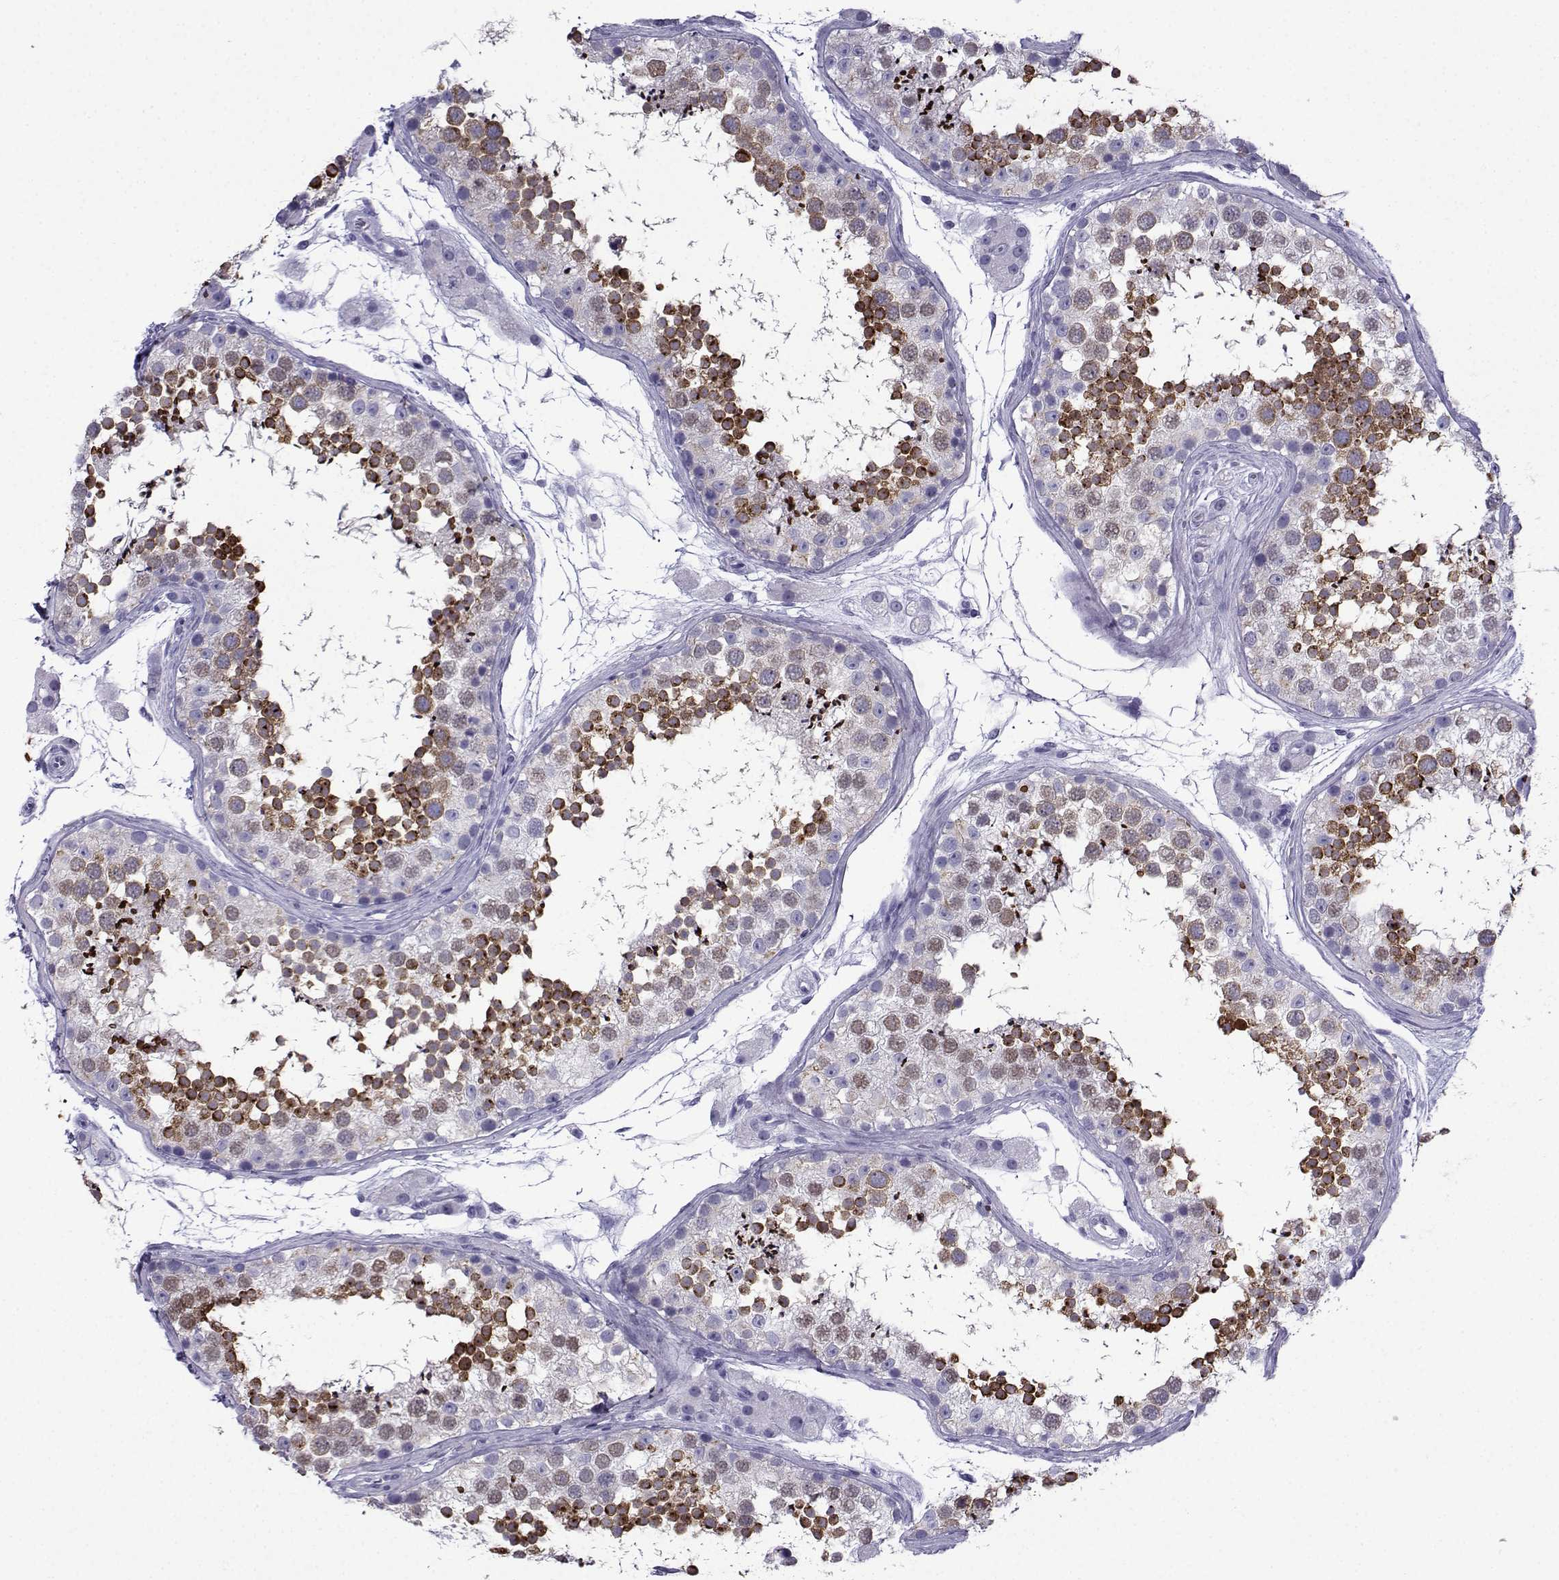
{"staining": {"intensity": "strong", "quantity": "25%-75%", "location": "cytoplasmic/membranous"}, "tissue": "testis", "cell_type": "Cells in seminiferous ducts", "image_type": "normal", "snomed": [{"axis": "morphology", "description": "Normal tissue, NOS"}, {"axis": "topography", "description": "Testis"}], "caption": "This micrograph reveals normal testis stained with immunohistochemistry to label a protein in brown. The cytoplasmic/membranous of cells in seminiferous ducts show strong positivity for the protein. Nuclei are counter-stained blue.", "gene": "ACRBP", "patient": {"sex": "male", "age": 41}}